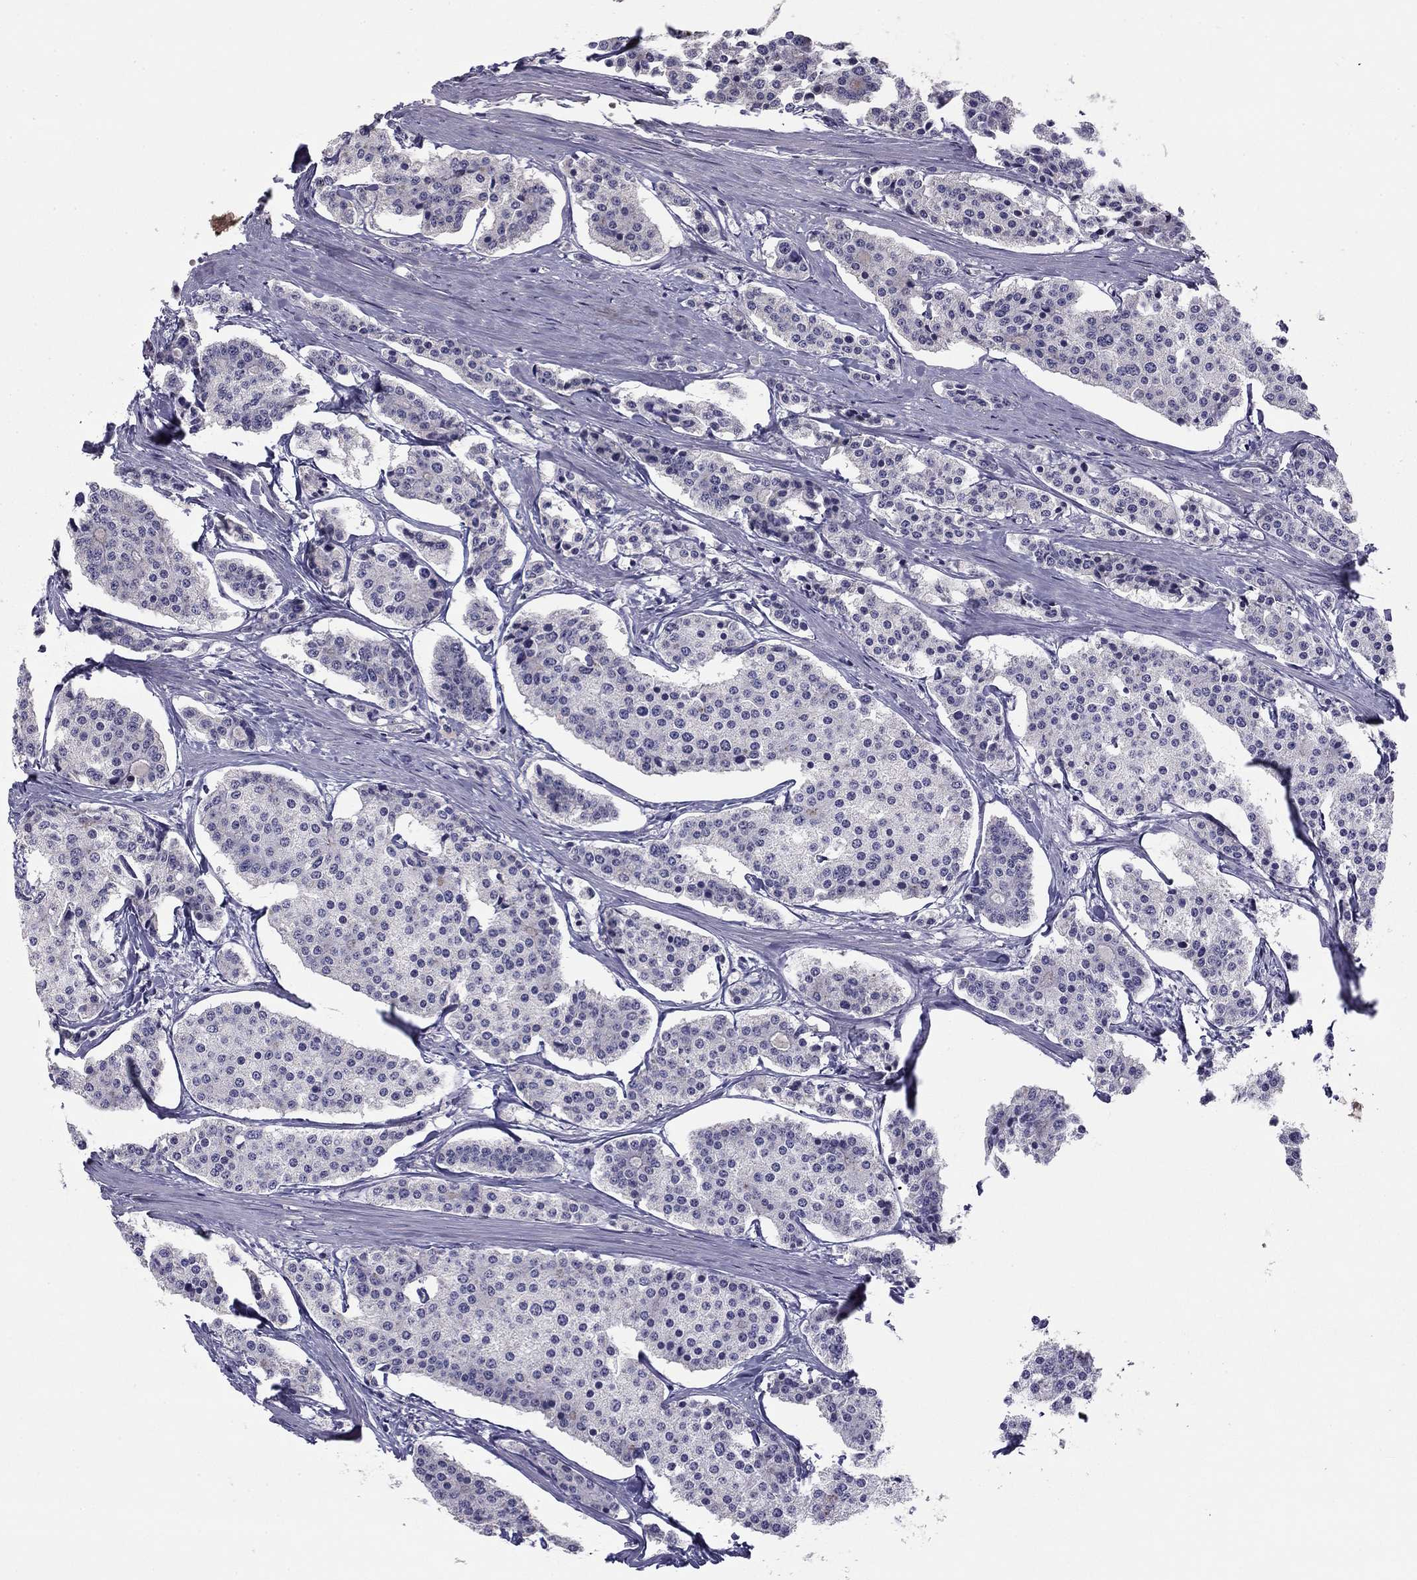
{"staining": {"intensity": "negative", "quantity": "none", "location": "none"}, "tissue": "carcinoid", "cell_type": "Tumor cells", "image_type": "cancer", "snomed": [{"axis": "morphology", "description": "Carcinoid, malignant, NOS"}, {"axis": "topography", "description": "Small intestine"}], "caption": "DAB (3,3'-diaminobenzidine) immunohistochemical staining of carcinoid (malignant) shows no significant staining in tumor cells.", "gene": "HCN1", "patient": {"sex": "female", "age": 65}}